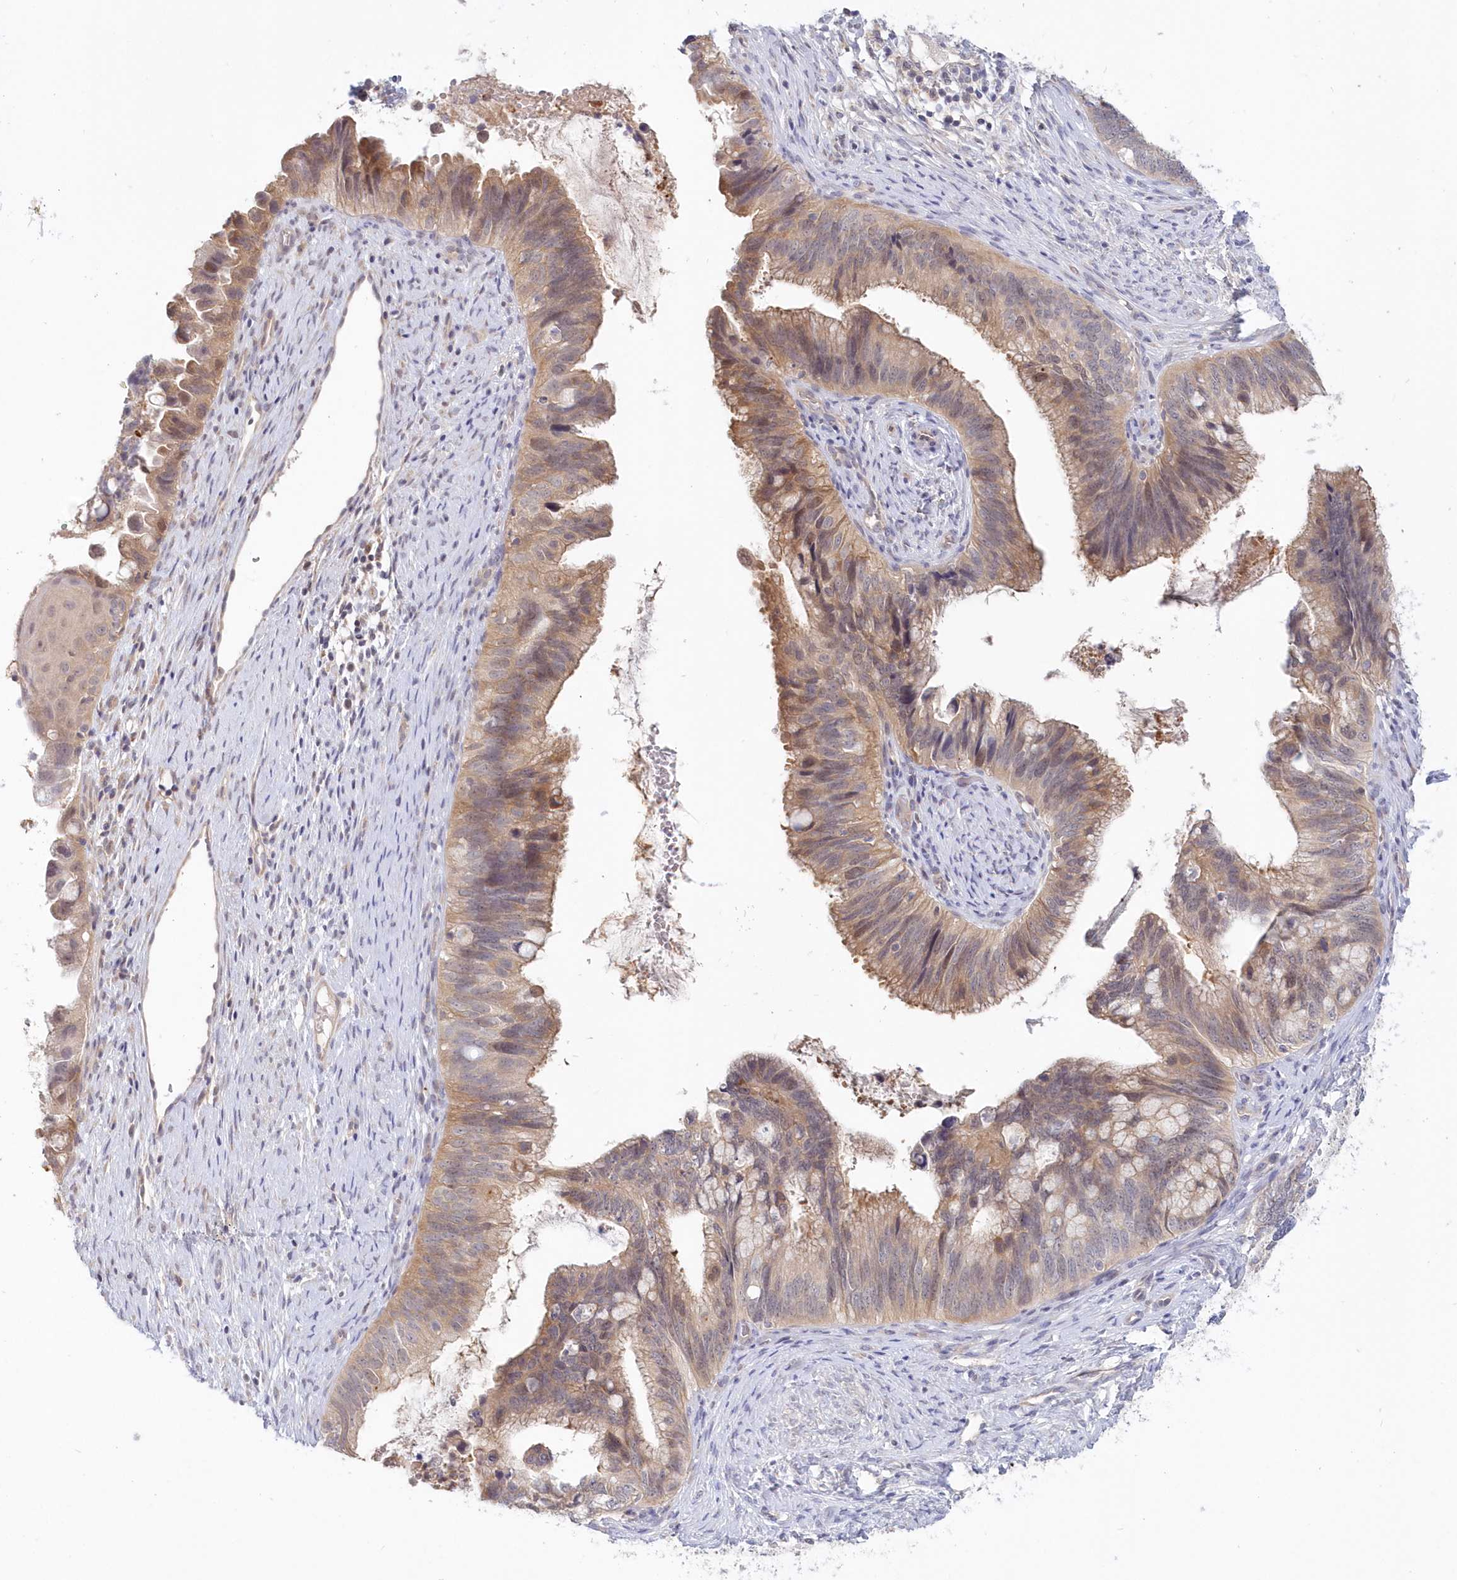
{"staining": {"intensity": "moderate", "quantity": "25%-75%", "location": "cytoplasmic/membranous"}, "tissue": "cervical cancer", "cell_type": "Tumor cells", "image_type": "cancer", "snomed": [{"axis": "morphology", "description": "Adenocarcinoma, NOS"}, {"axis": "topography", "description": "Cervix"}], "caption": "Human cervical adenocarcinoma stained for a protein (brown) reveals moderate cytoplasmic/membranous positive positivity in approximately 25%-75% of tumor cells.", "gene": "KATNA1", "patient": {"sex": "female", "age": 42}}